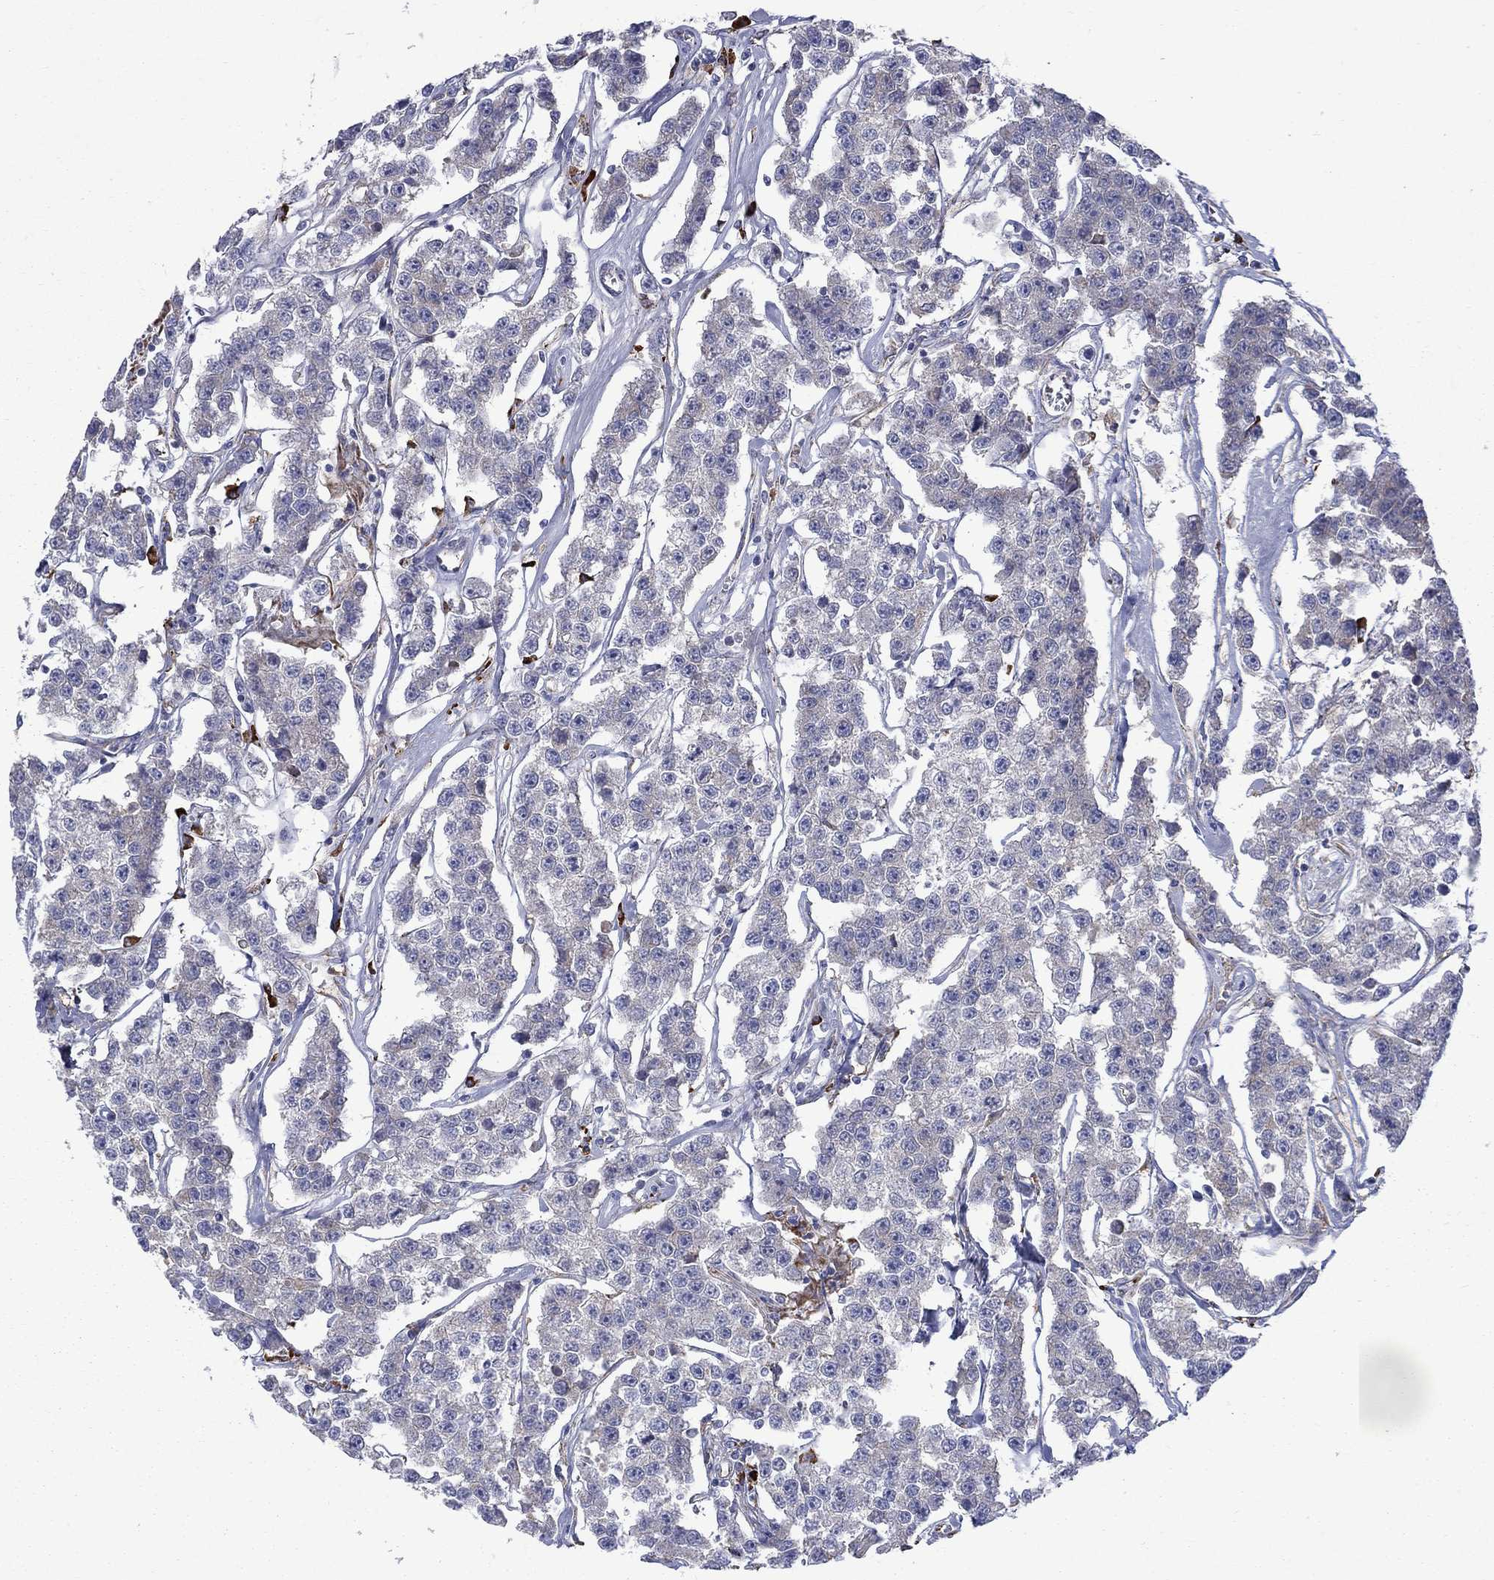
{"staining": {"intensity": "negative", "quantity": "none", "location": "none"}, "tissue": "testis cancer", "cell_type": "Tumor cells", "image_type": "cancer", "snomed": [{"axis": "morphology", "description": "Seminoma, NOS"}, {"axis": "topography", "description": "Testis"}], "caption": "This is an immunohistochemistry (IHC) image of human testis cancer (seminoma). There is no expression in tumor cells.", "gene": "ASNS", "patient": {"sex": "male", "age": 59}}